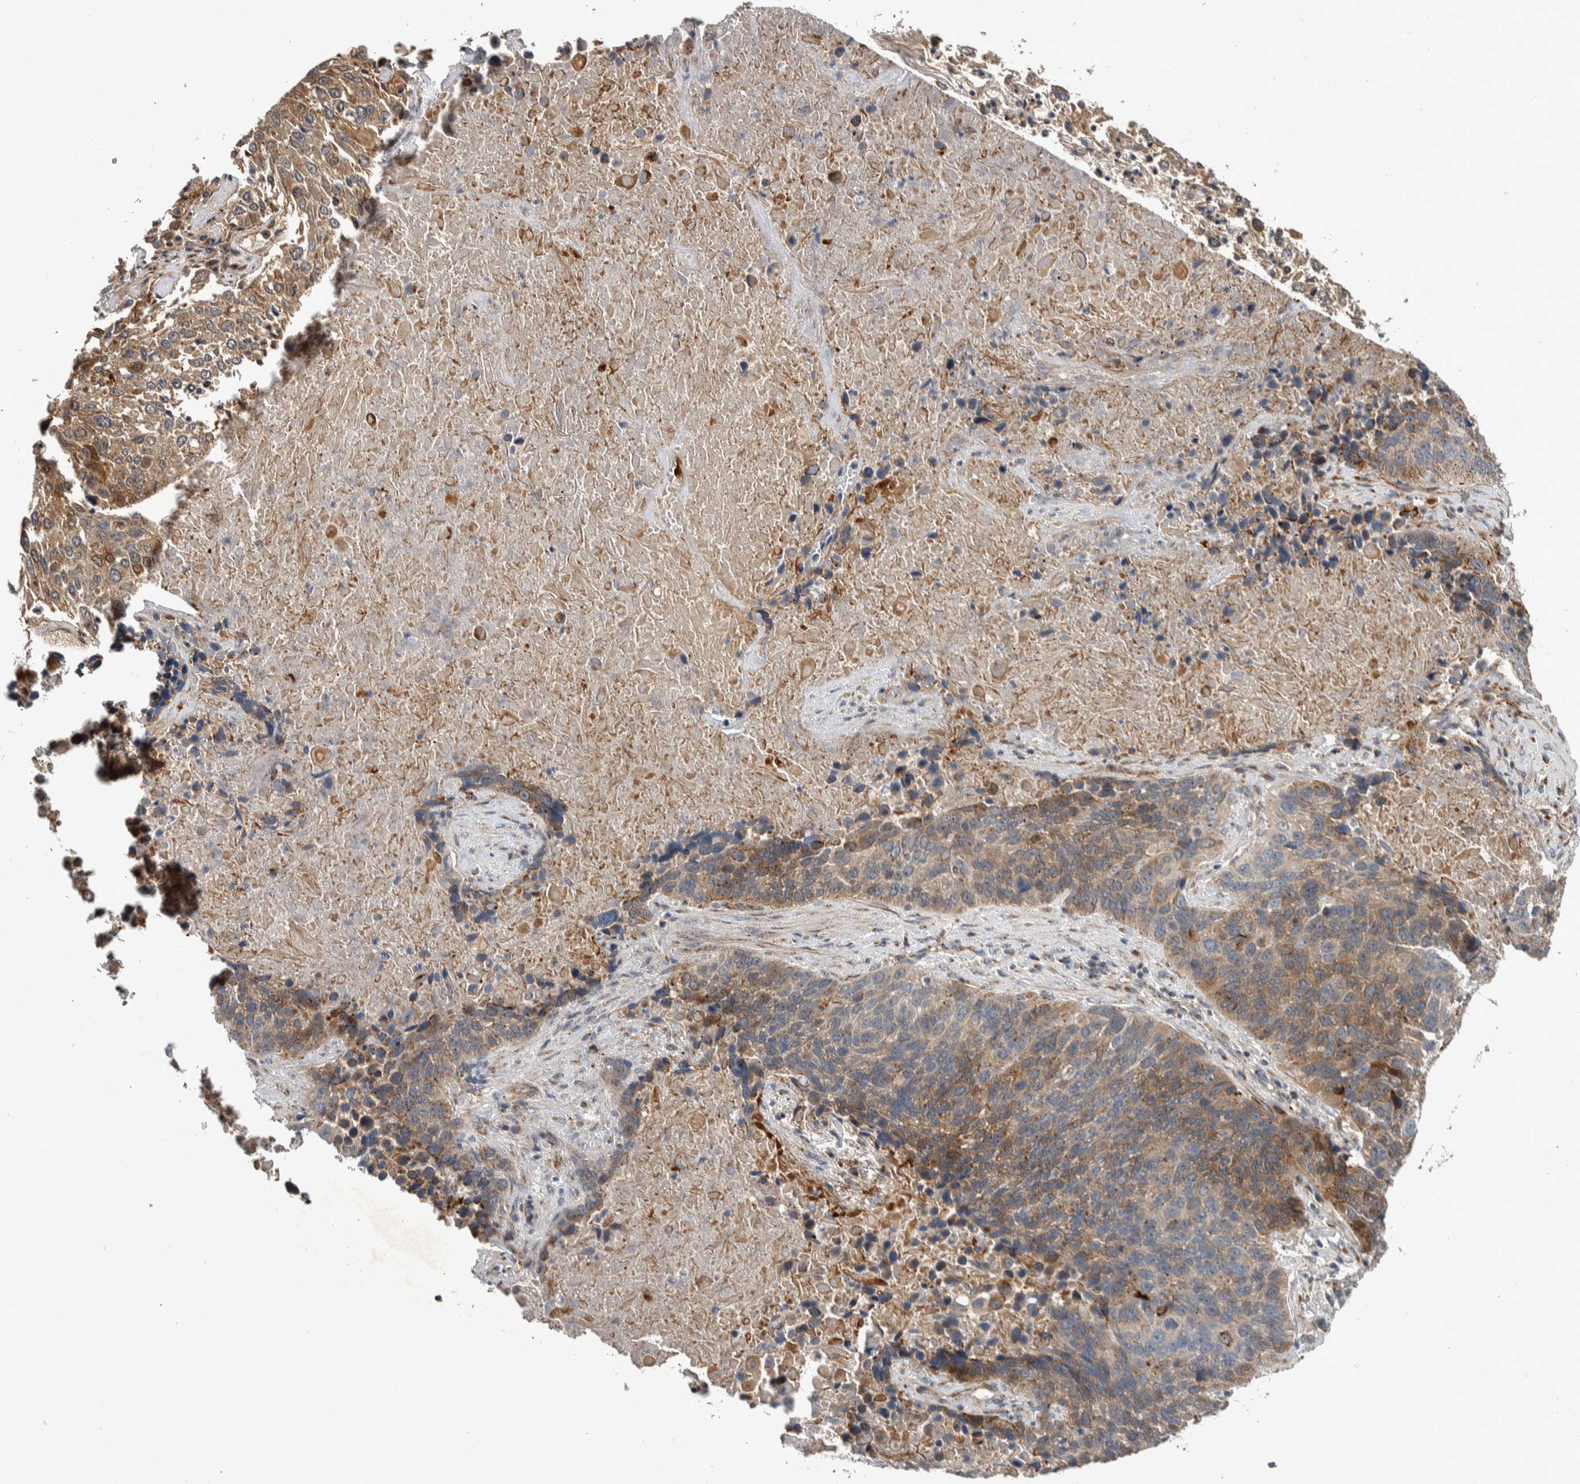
{"staining": {"intensity": "moderate", "quantity": ">75%", "location": "cytoplasmic/membranous"}, "tissue": "lung cancer", "cell_type": "Tumor cells", "image_type": "cancer", "snomed": [{"axis": "morphology", "description": "Squamous cell carcinoma, NOS"}, {"axis": "topography", "description": "Lung"}], "caption": "A histopathology image of human lung squamous cell carcinoma stained for a protein shows moderate cytoplasmic/membranous brown staining in tumor cells. Nuclei are stained in blue.", "gene": "CANT1", "patient": {"sex": "male", "age": 65}}